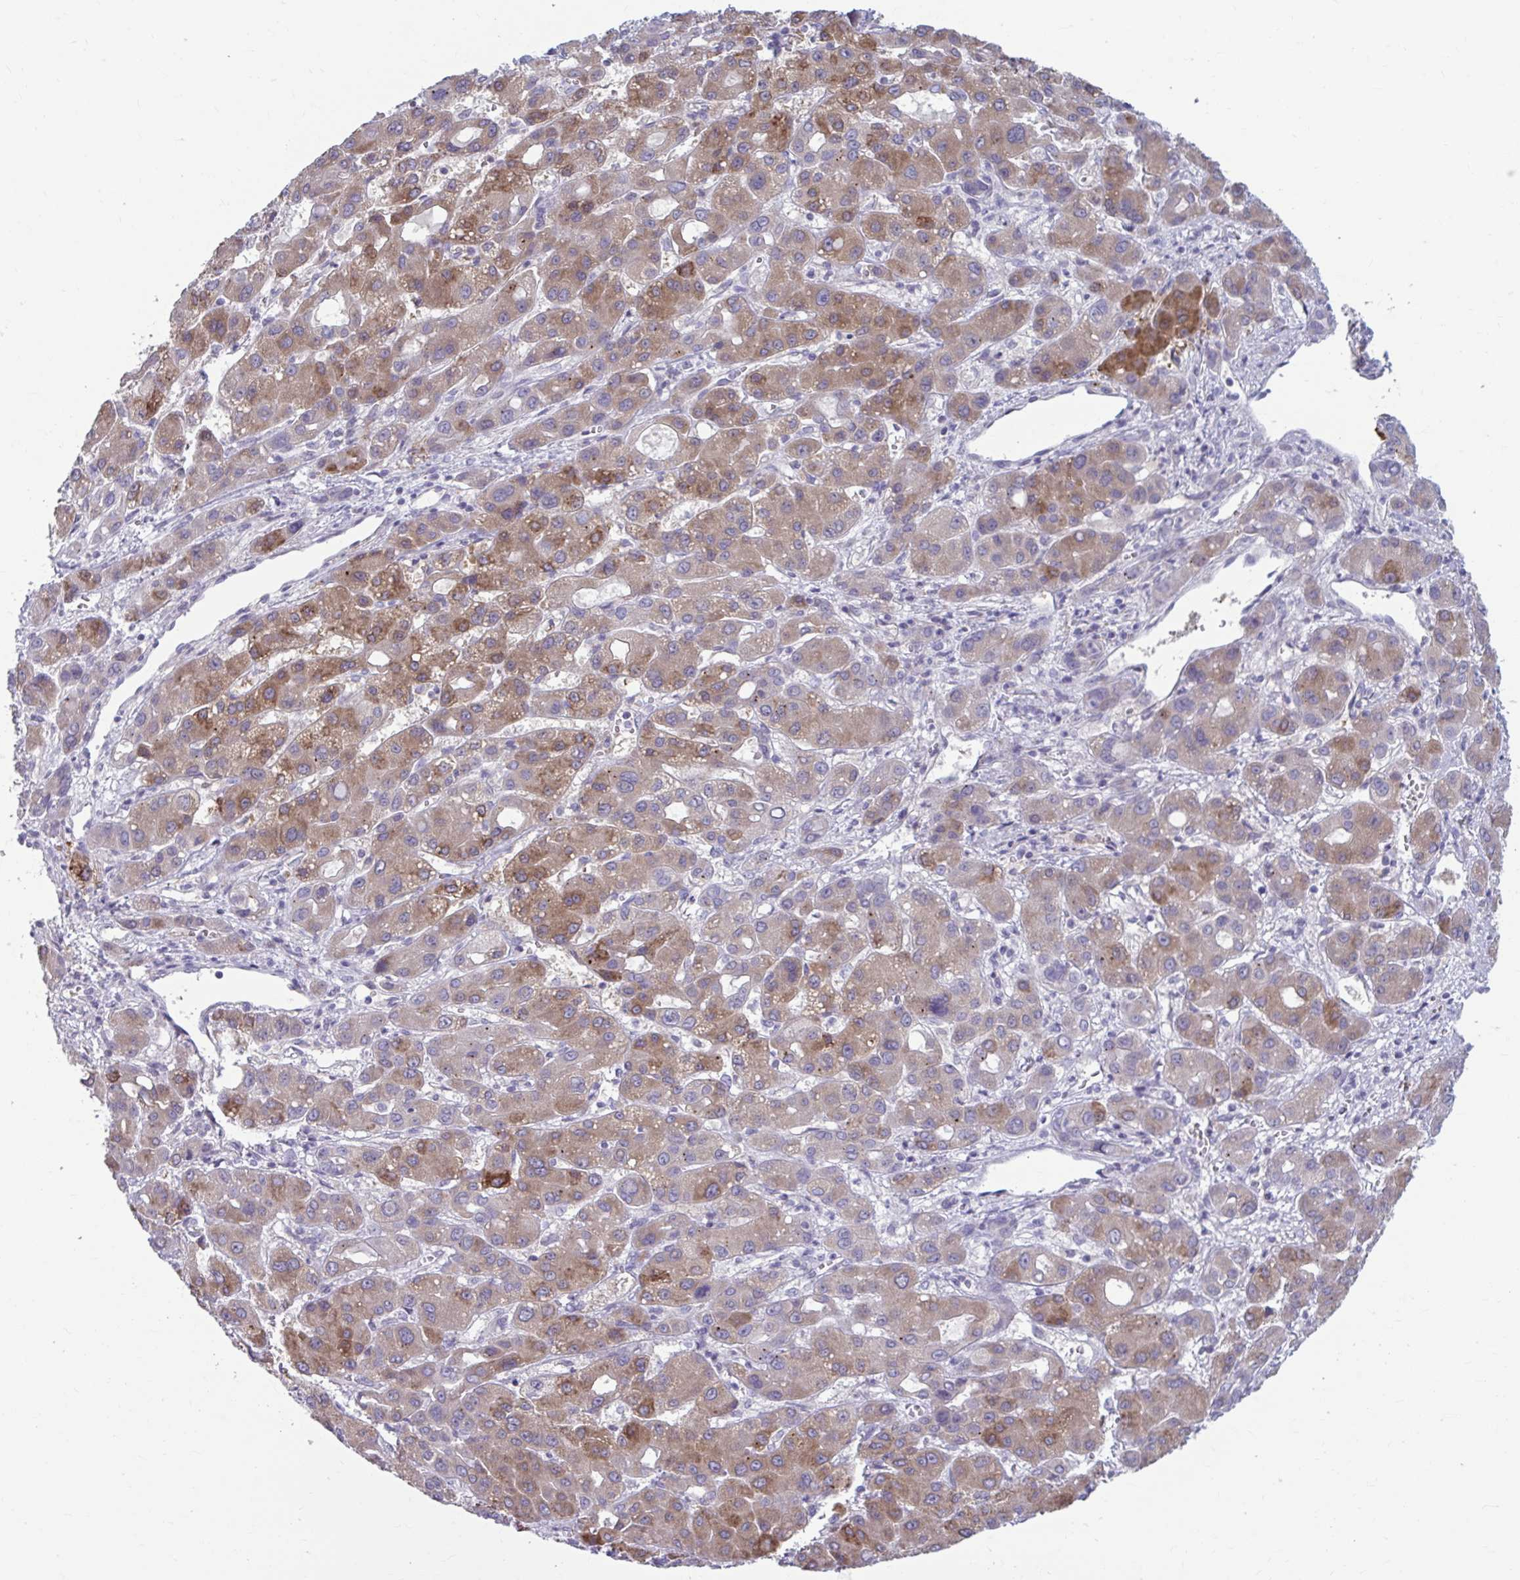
{"staining": {"intensity": "moderate", "quantity": ">75%", "location": "cytoplasmic/membranous"}, "tissue": "liver cancer", "cell_type": "Tumor cells", "image_type": "cancer", "snomed": [{"axis": "morphology", "description": "Carcinoma, Hepatocellular, NOS"}, {"axis": "topography", "description": "Liver"}], "caption": "Protein staining of liver hepatocellular carcinoma tissue reveals moderate cytoplasmic/membranous expression in about >75% of tumor cells.", "gene": "MSMO1", "patient": {"sex": "male", "age": 55}}